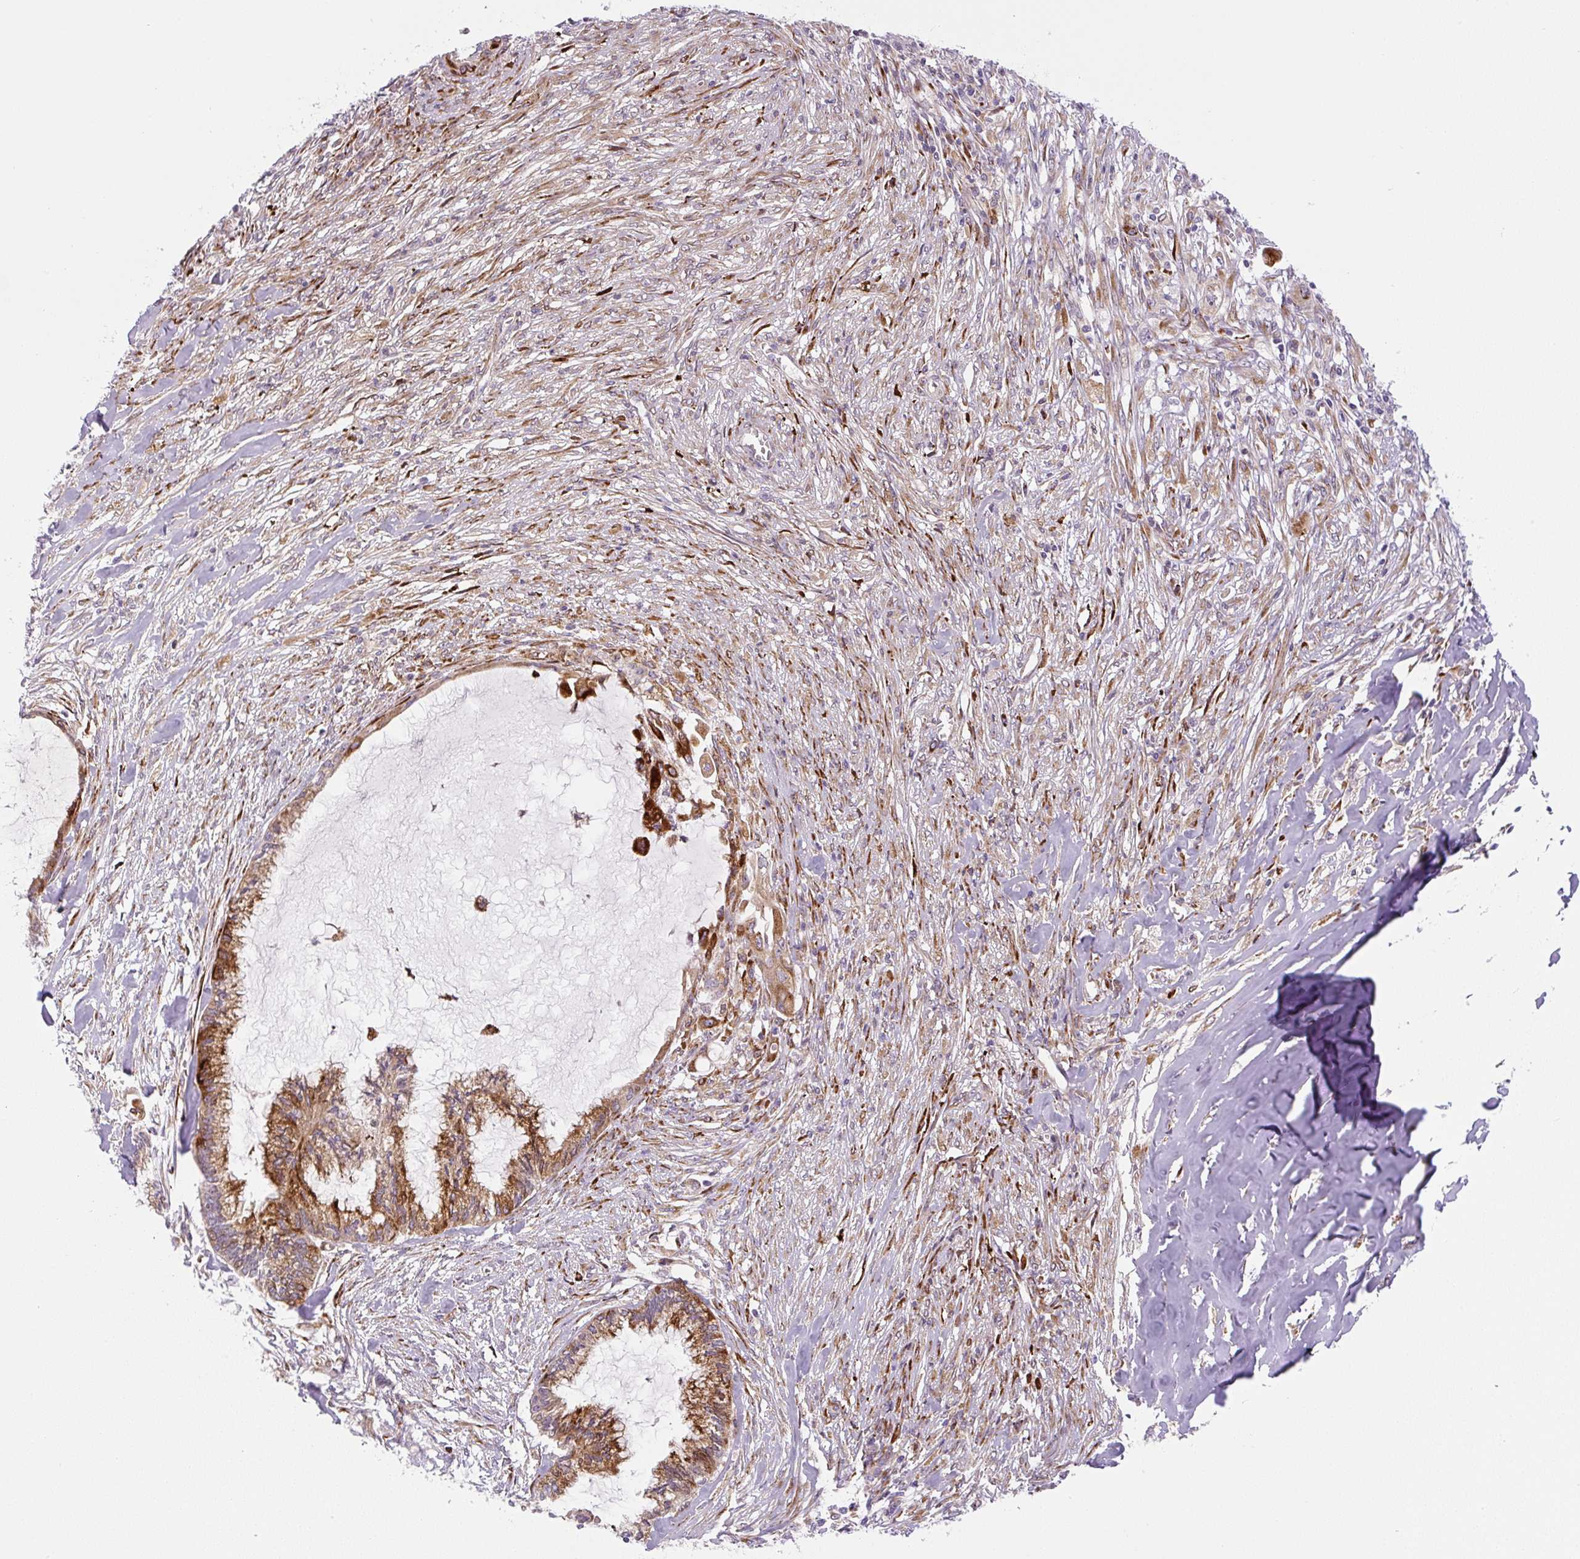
{"staining": {"intensity": "strong", "quantity": "25%-75%", "location": "cytoplasmic/membranous"}, "tissue": "endometrial cancer", "cell_type": "Tumor cells", "image_type": "cancer", "snomed": [{"axis": "morphology", "description": "Adenocarcinoma, NOS"}, {"axis": "topography", "description": "Endometrium"}], "caption": "Immunohistochemistry (IHC) of human endometrial cancer reveals high levels of strong cytoplasmic/membranous expression in approximately 25%-75% of tumor cells.", "gene": "DISP3", "patient": {"sex": "female", "age": 86}}